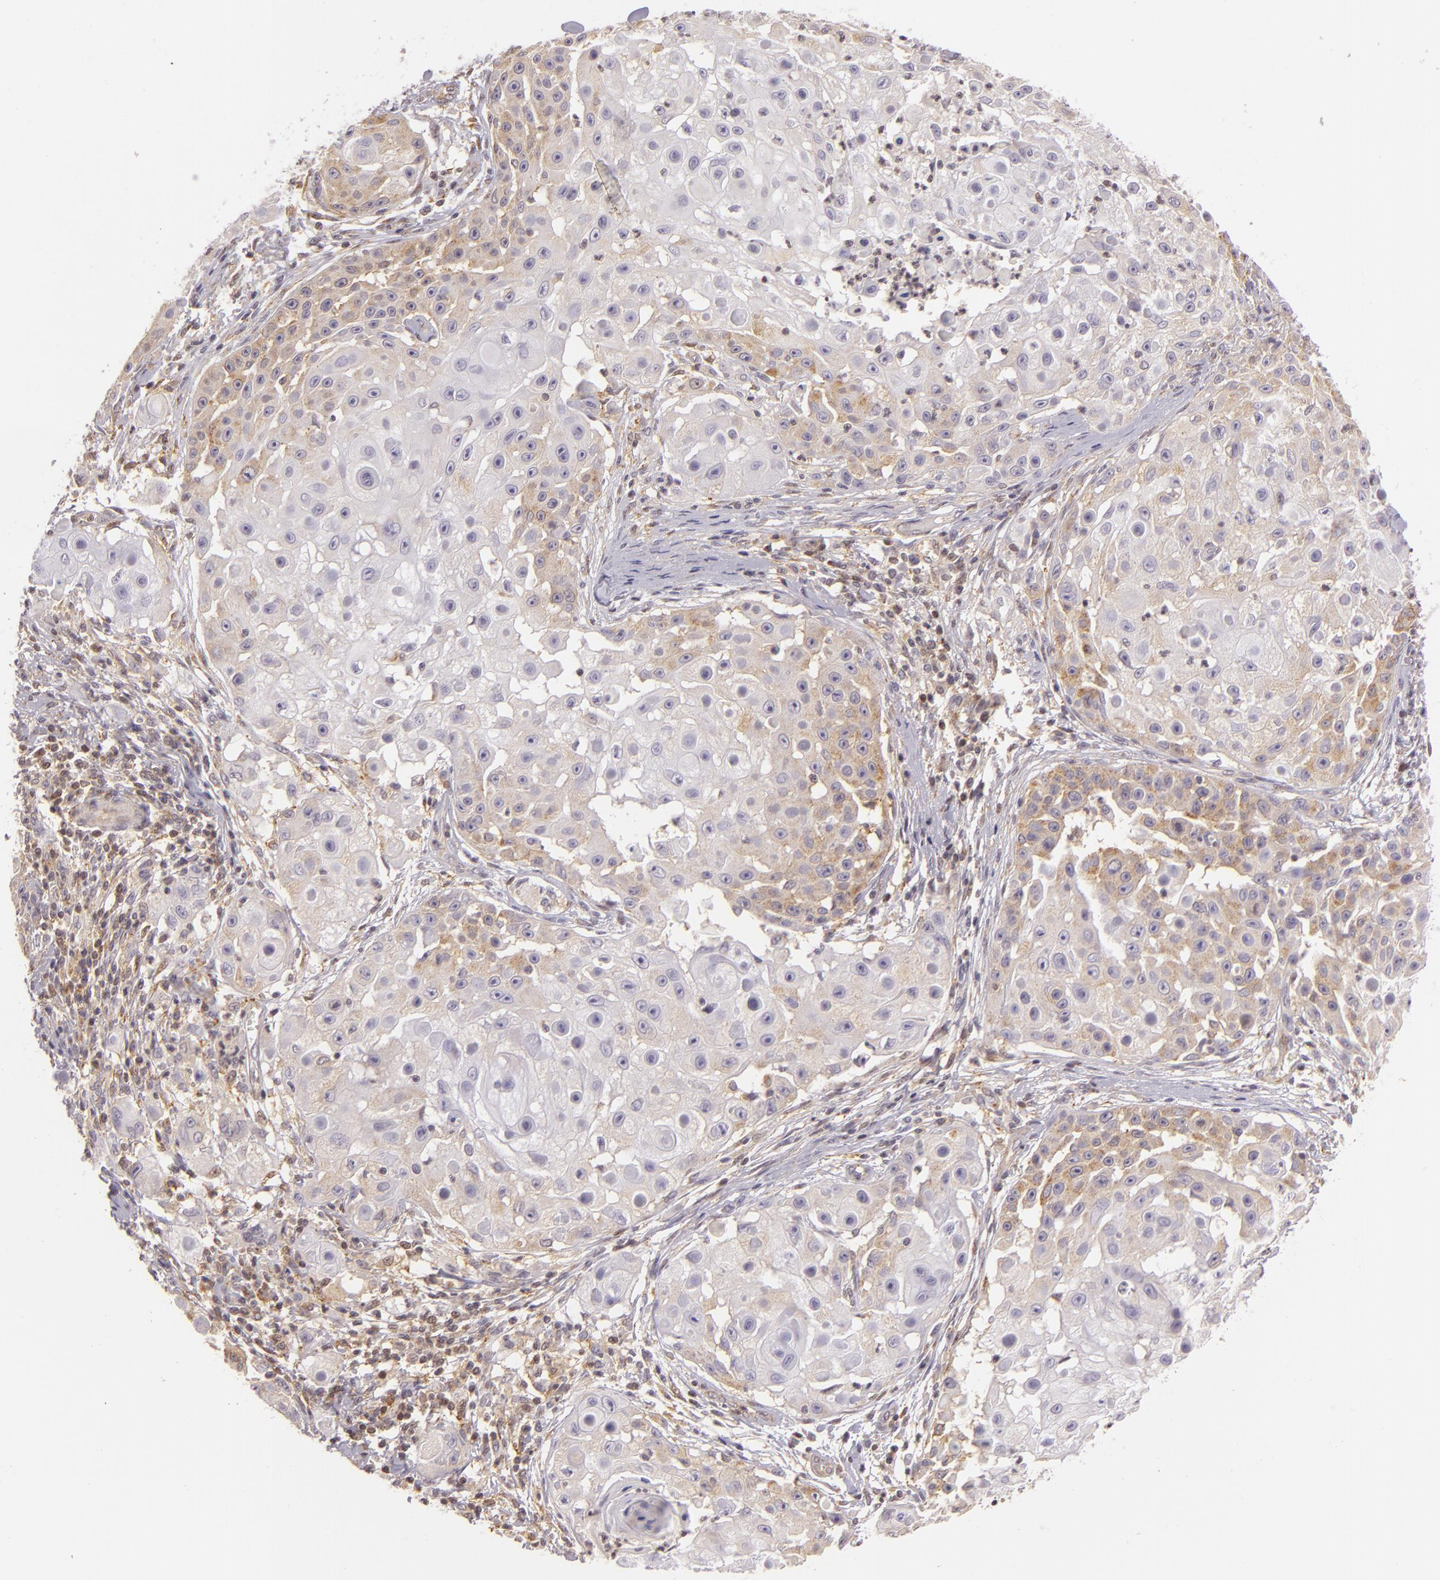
{"staining": {"intensity": "weak", "quantity": "<25%", "location": "cytoplasmic/membranous"}, "tissue": "skin cancer", "cell_type": "Tumor cells", "image_type": "cancer", "snomed": [{"axis": "morphology", "description": "Squamous cell carcinoma, NOS"}, {"axis": "topography", "description": "Skin"}], "caption": "Tumor cells are negative for brown protein staining in squamous cell carcinoma (skin).", "gene": "IMPDH1", "patient": {"sex": "female", "age": 57}}